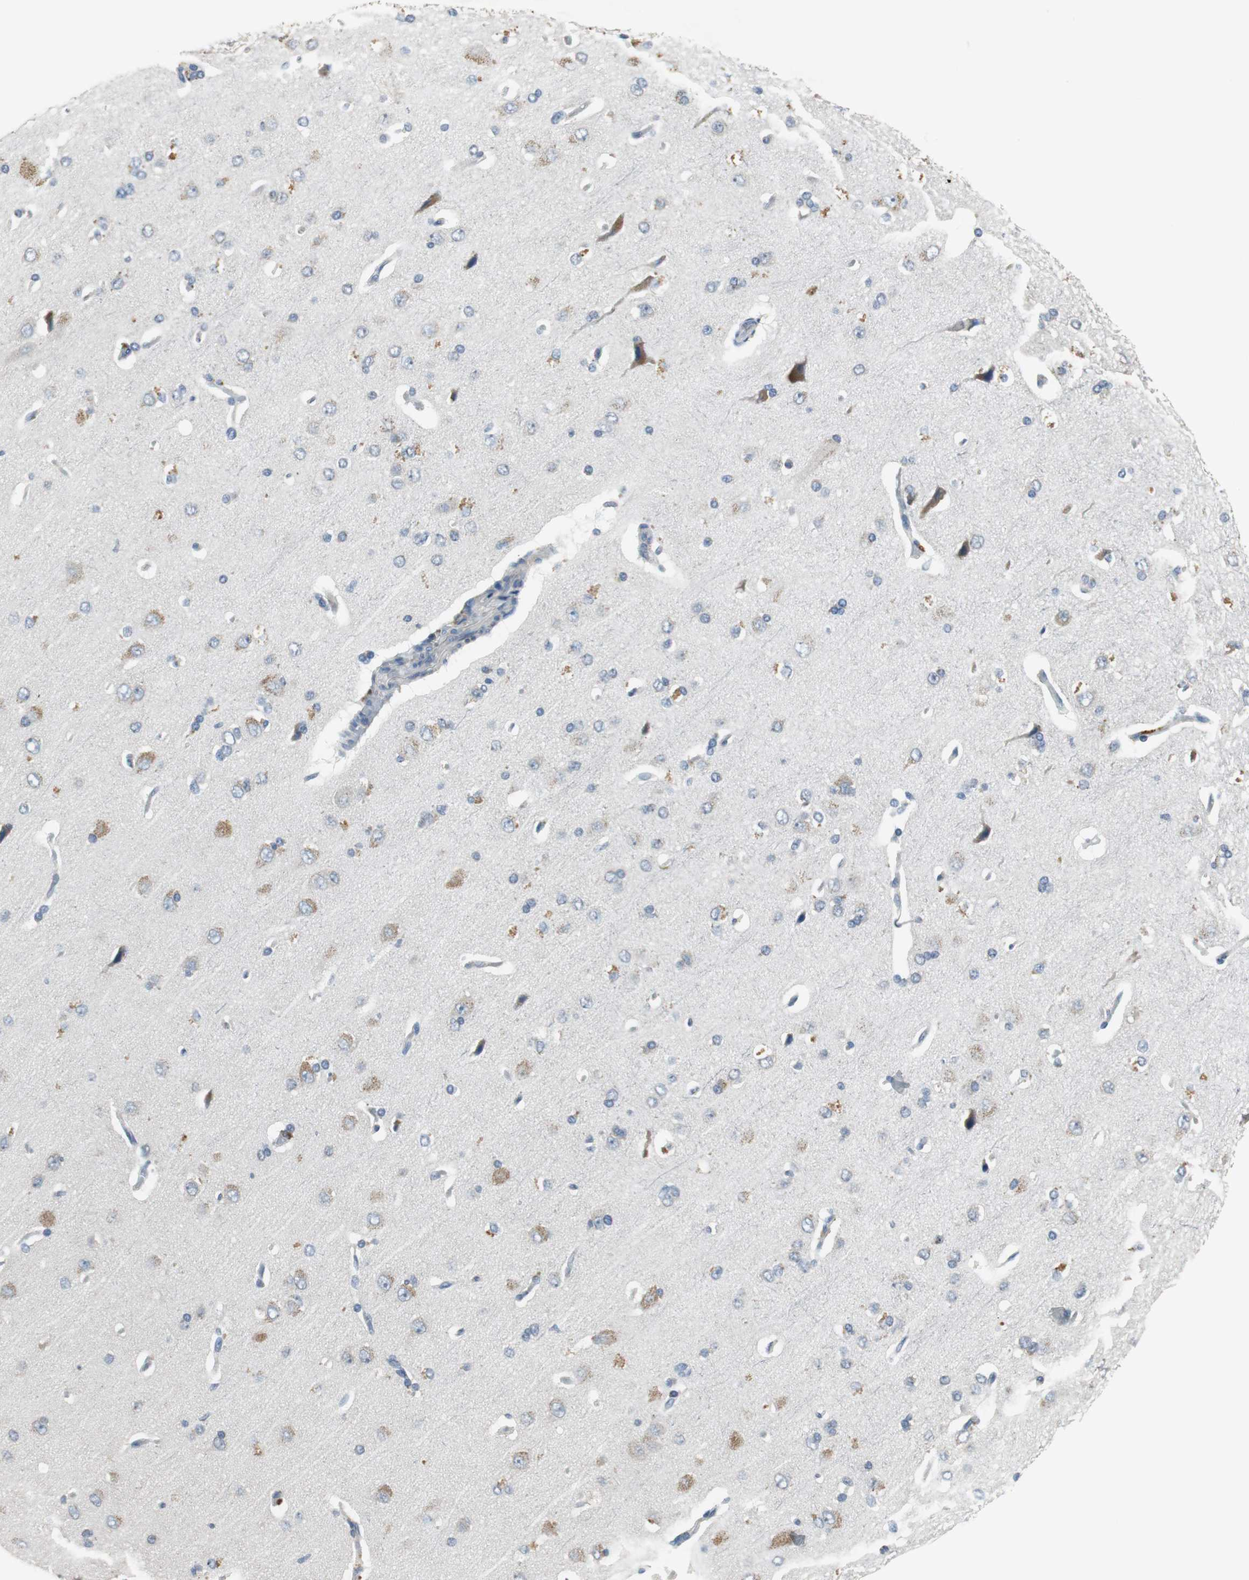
{"staining": {"intensity": "negative", "quantity": "none", "location": "none"}, "tissue": "cerebral cortex", "cell_type": "Endothelial cells", "image_type": "normal", "snomed": [{"axis": "morphology", "description": "Normal tissue, NOS"}, {"axis": "topography", "description": "Cerebral cortex"}], "caption": "The histopathology image reveals no staining of endothelial cells in benign cerebral cortex.", "gene": "MTIF2", "patient": {"sex": "male", "age": 62}}